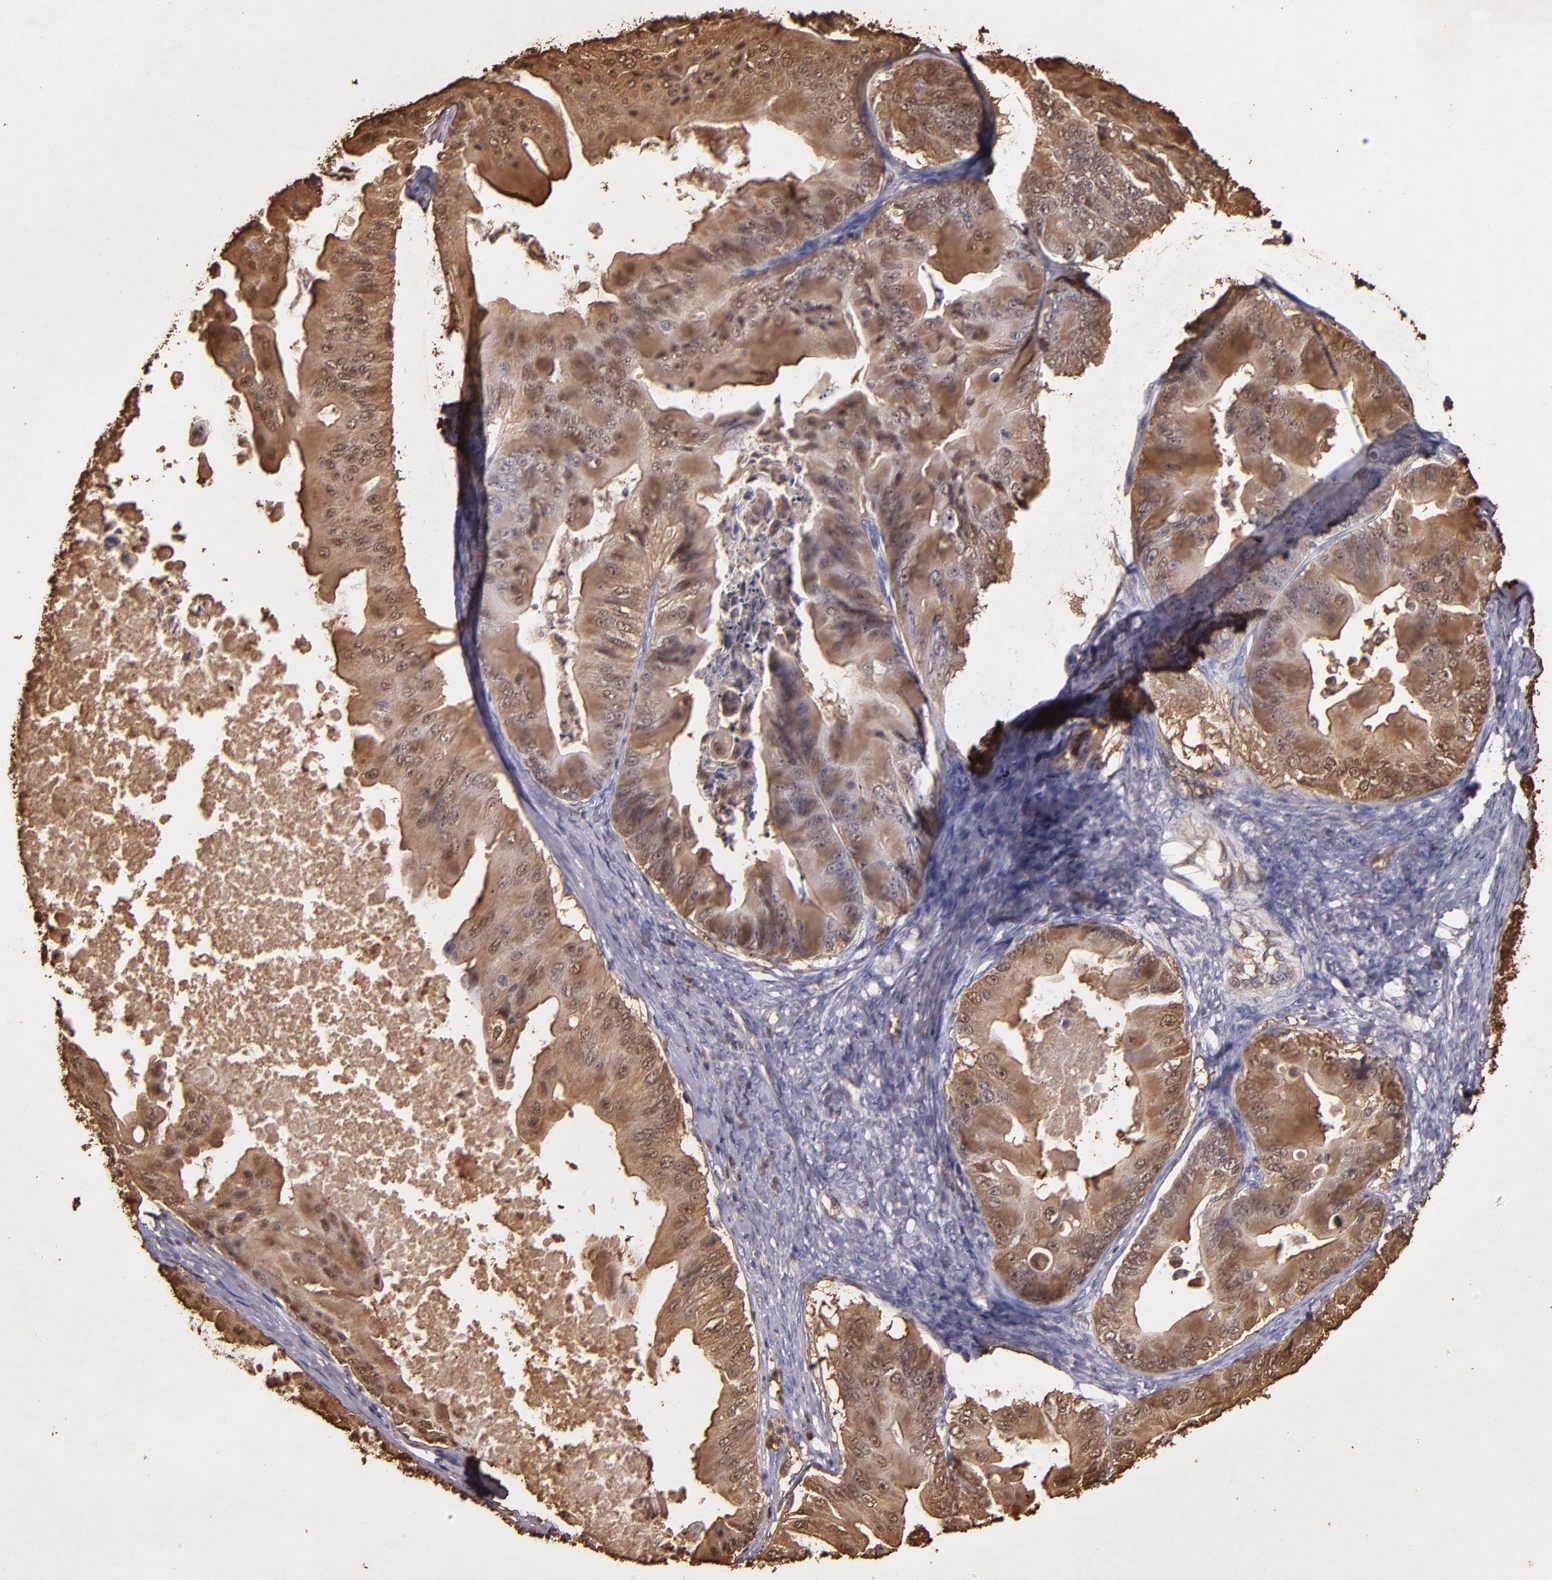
{"staining": {"intensity": "moderate", "quantity": ">75%", "location": "cytoplasmic/membranous"}, "tissue": "ovarian cancer", "cell_type": "Tumor cells", "image_type": "cancer", "snomed": [{"axis": "morphology", "description": "Cystadenocarcinoma, mucinous, NOS"}, {"axis": "topography", "description": "Ovary"}], "caption": "DAB (3,3'-diaminobenzidine) immunohistochemical staining of human mucinous cystadenocarcinoma (ovarian) shows moderate cytoplasmic/membranous protein expression in about >75% of tumor cells. (IHC, brightfield microscopy, high magnification).", "gene": "S100A6", "patient": {"sex": "female", "age": 37}}